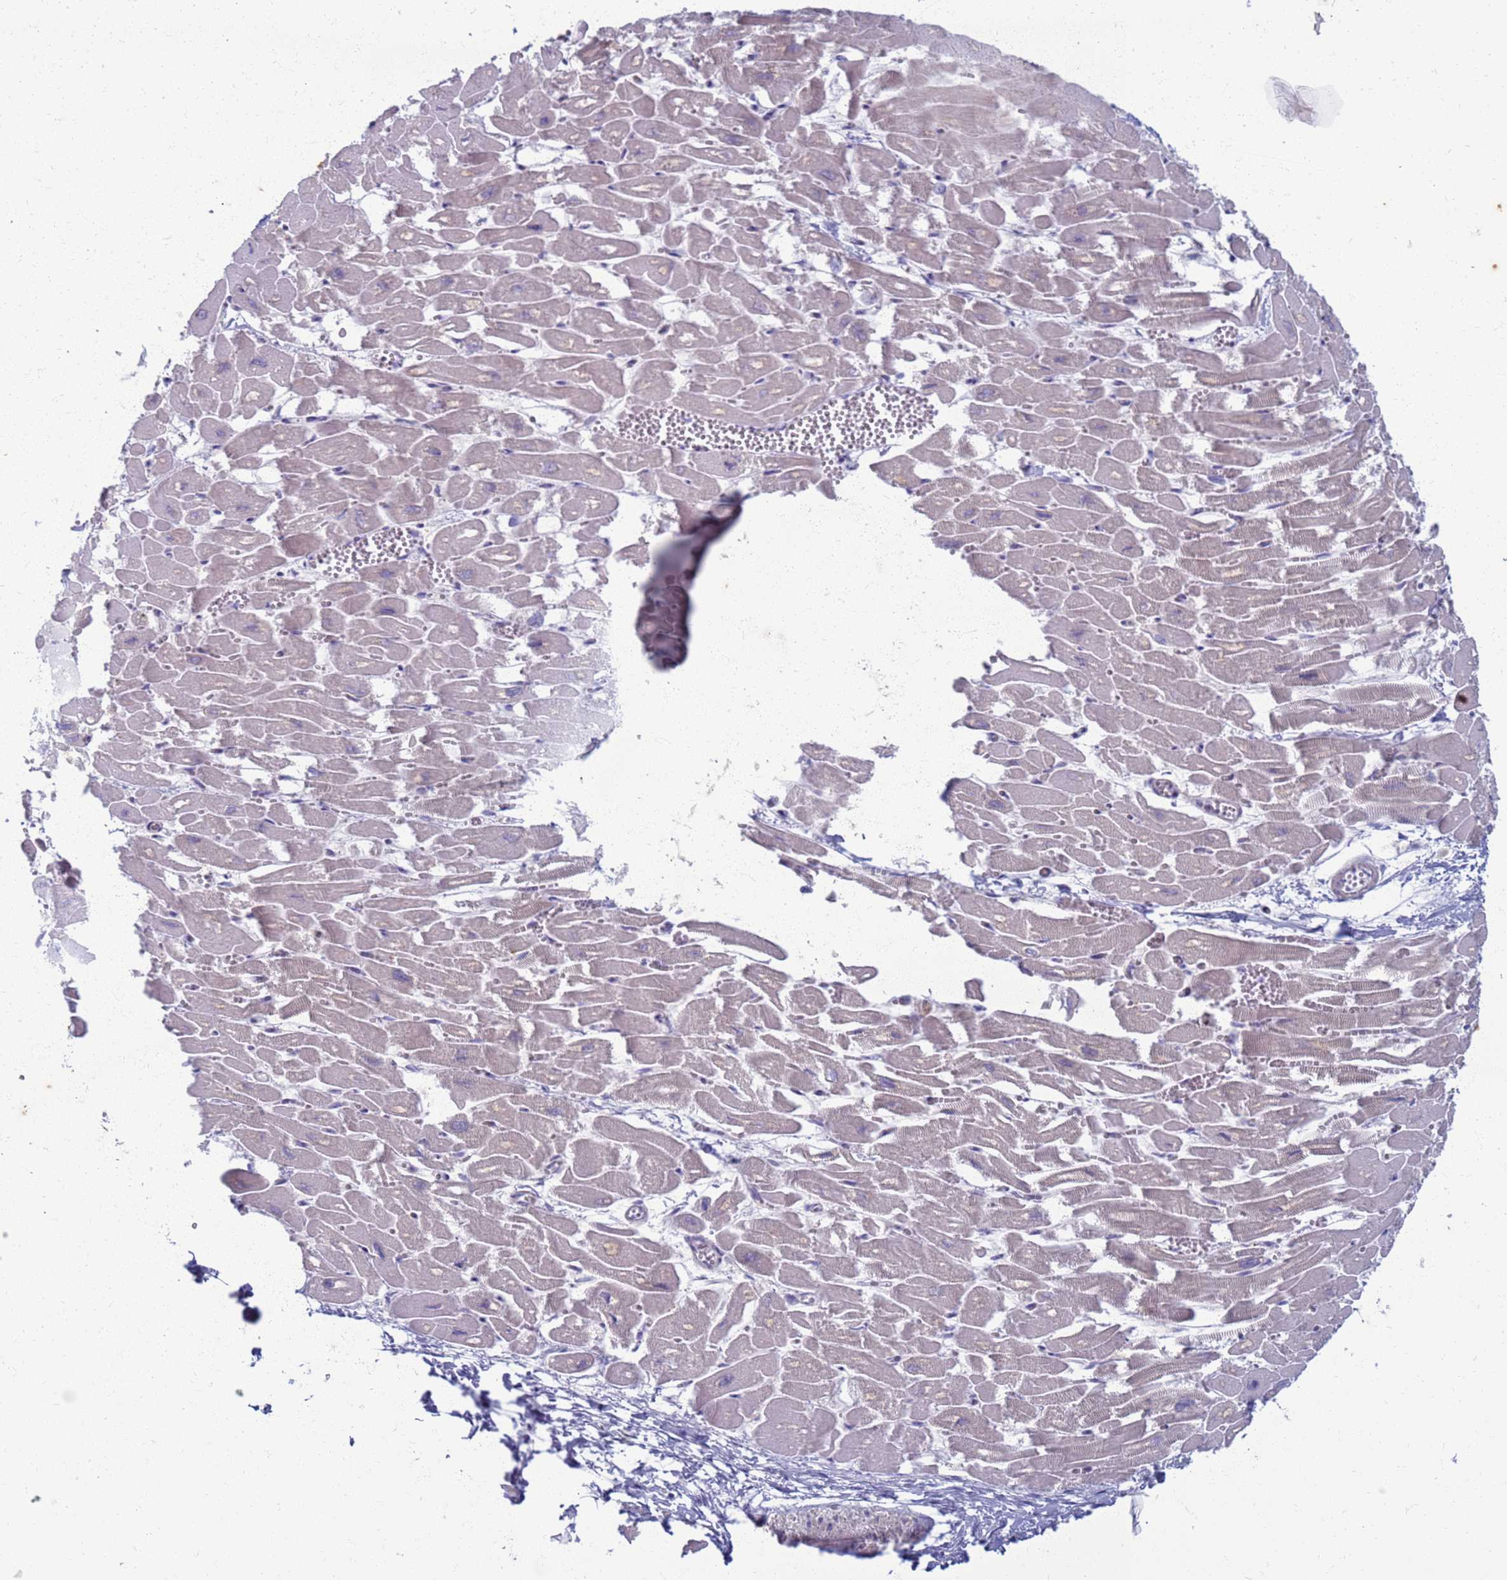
{"staining": {"intensity": "weak", "quantity": "<25%", "location": "cytoplasmic/membranous"}, "tissue": "heart muscle", "cell_type": "Cardiomyocytes", "image_type": "normal", "snomed": [{"axis": "morphology", "description": "Normal tissue, NOS"}, {"axis": "topography", "description": "Heart"}], "caption": "DAB (3,3'-diaminobenzidine) immunohistochemical staining of unremarkable heart muscle reveals no significant positivity in cardiomyocytes. The staining was performed using DAB (3,3'-diaminobenzidine) to visualize the protein expression in brown, while the nuclei were stained in blue with hematoxylin (Magnification: 20x).", "gene": "CLCA2", "patient": {"sex": "male", "age": 54}}